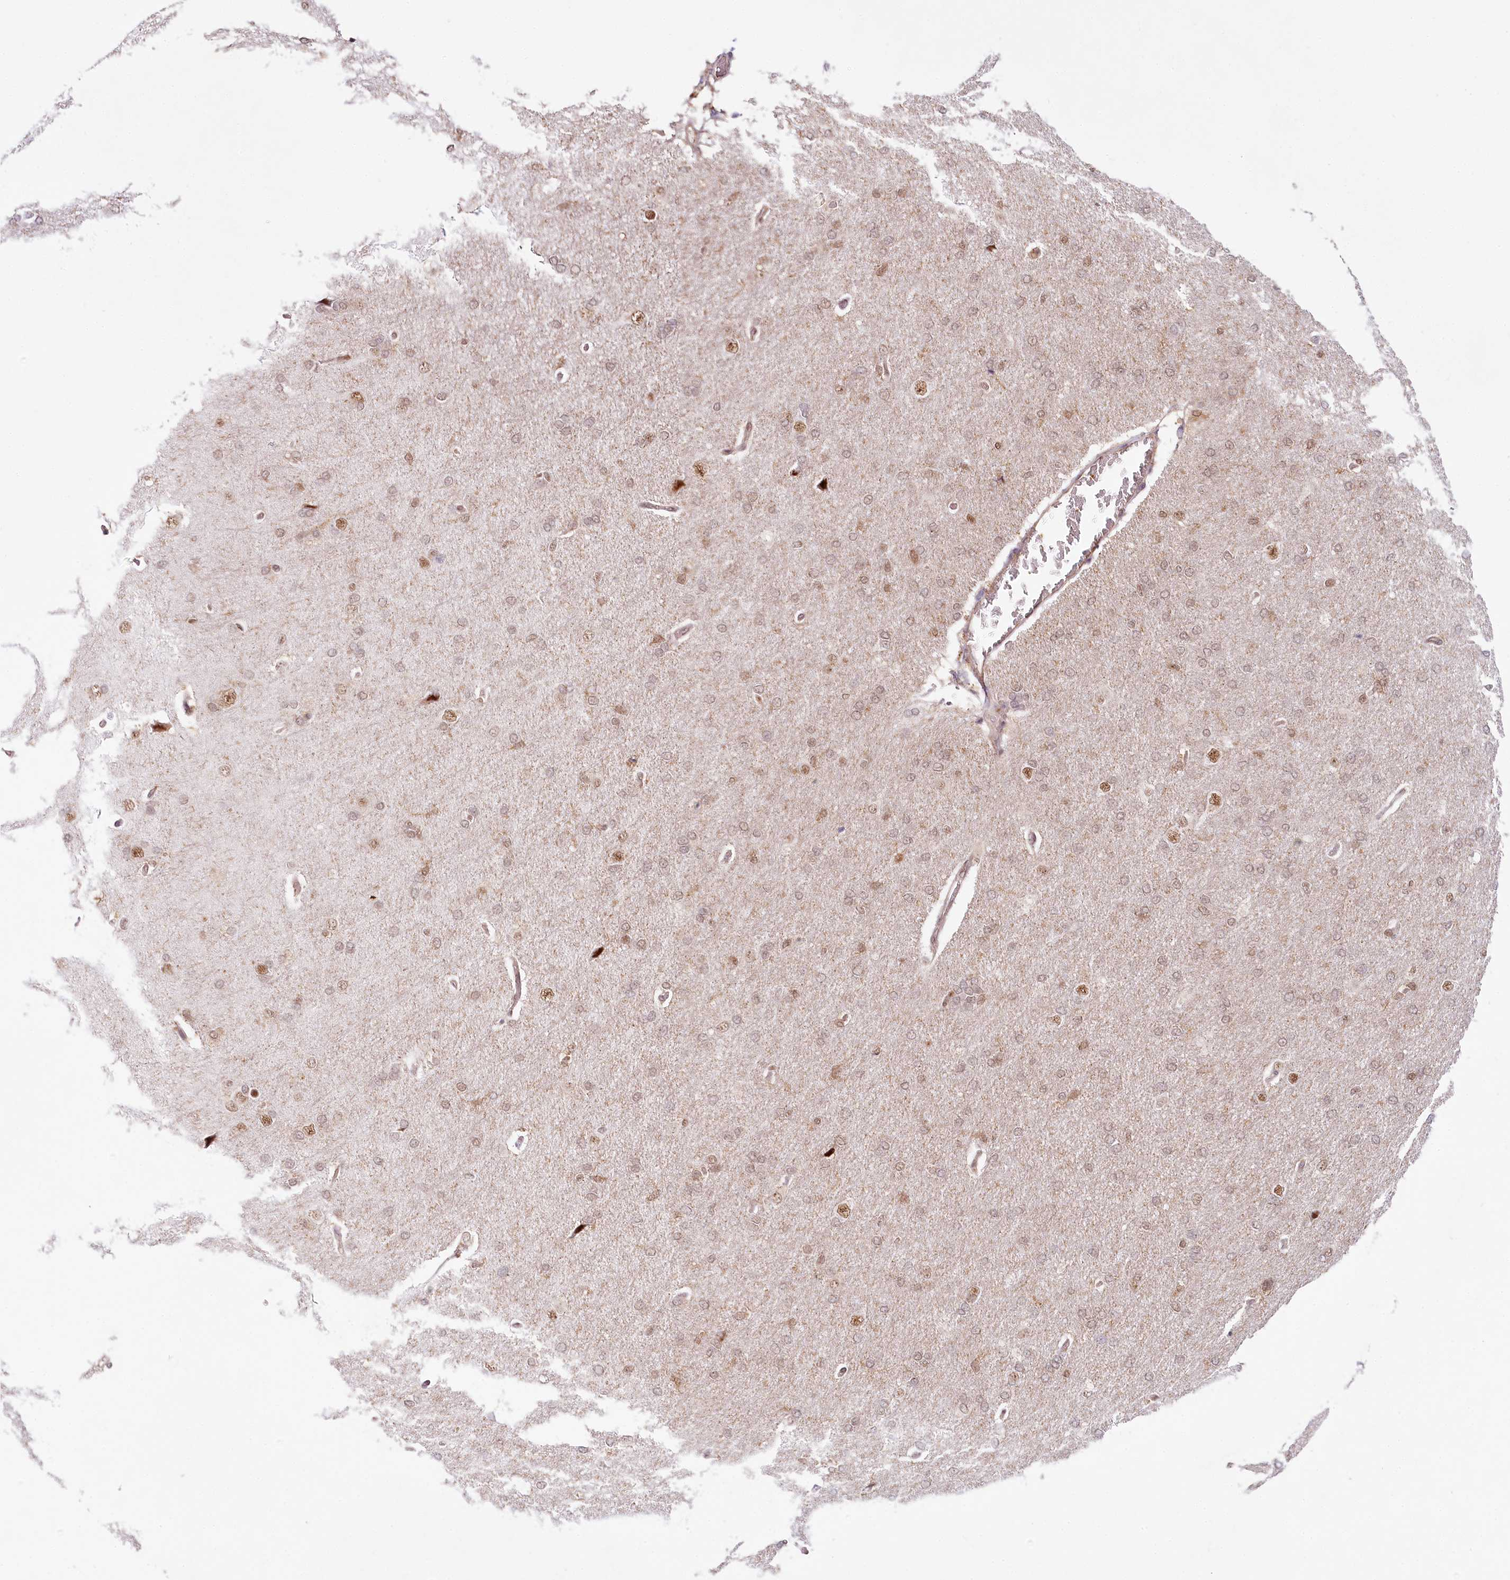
{"staining": {"intensity": "weak", "quantity": ">75%", "location": "cytoplasmic/membranous"}, "tissue": "cerebral cortex", "cell_type": "Endothelial cells", "image_type": "normal", "snomed": [{"axis": "morphology", "description": "Normal tissue, NOS"}, {"axis": "topography", "description": "Cerebral cortex"}], "caption": "Unremarkable cerebral cortex reveals weak cytoplasmic/membranous staining in about >75% of endothelial cells The staining is performed using DAB (3,3'-diaminobenzidine) brown chromogen to label protein expression. The nuclei are counter-stained blue using hematoxylin..", "gene": "TUBGCP2", "patient": {"sex": "male", "age": 62}}